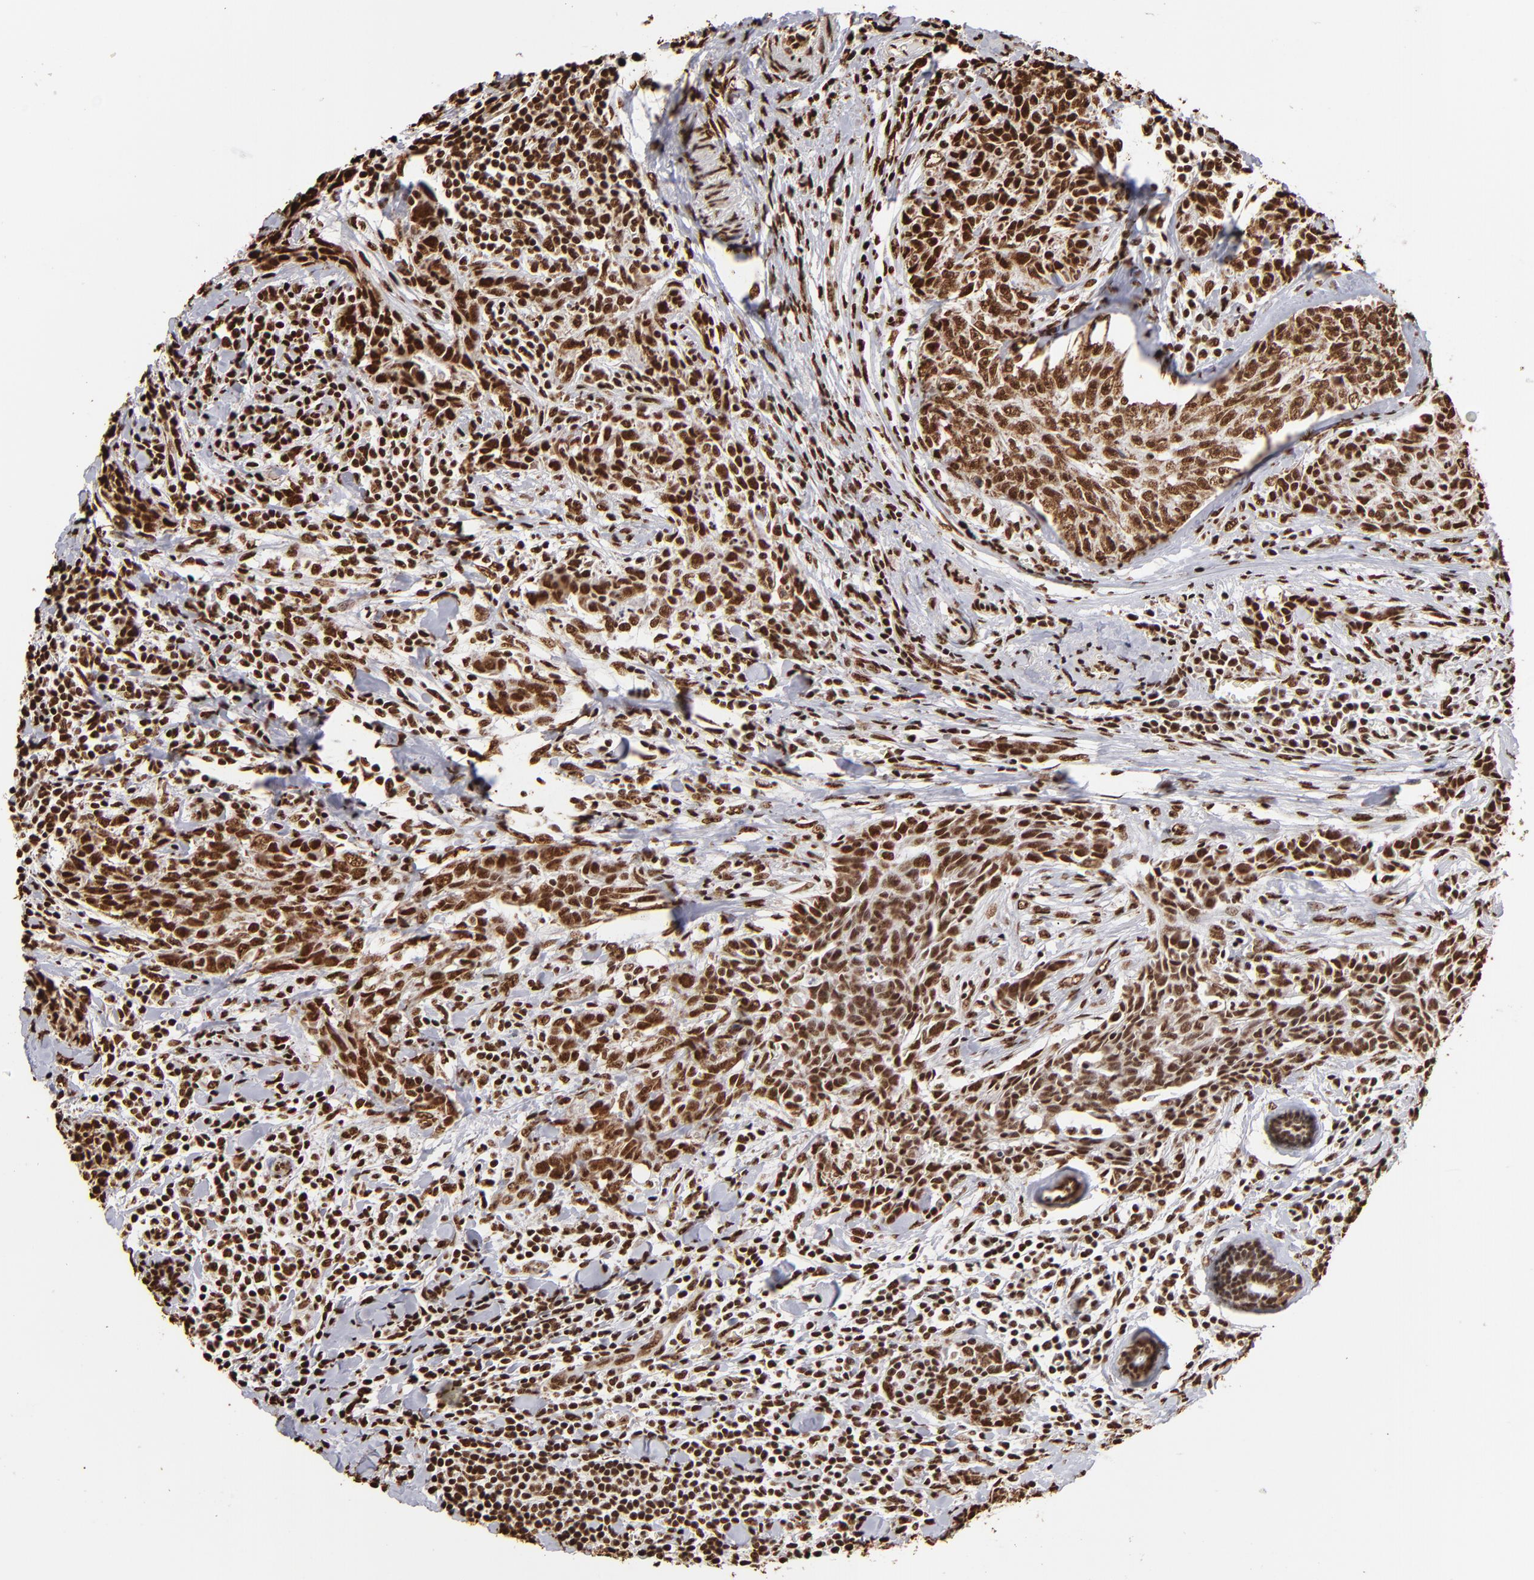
{"staining": {"intensity": "strong", "quantity": ">75%", "location": "nuclear"}, "tissue": "breast cancer", "cell_type": "Tumor cells", "image_type": "cancer", "snomed": [{"axis": "morphology", "description": "Duct carcinoma"}, {"axis": "topography", "description": "Breast"}], "caption": "Breast invasive ductal carcinoma stained with DAB (3,3'-diaminobenzidine) immunohistochemistry demonstrates high levels of strong nuclear positivity in about >75% of tumor cells.", "gene": "ILF3", "patient": {"sex": "female", "age": 50}}